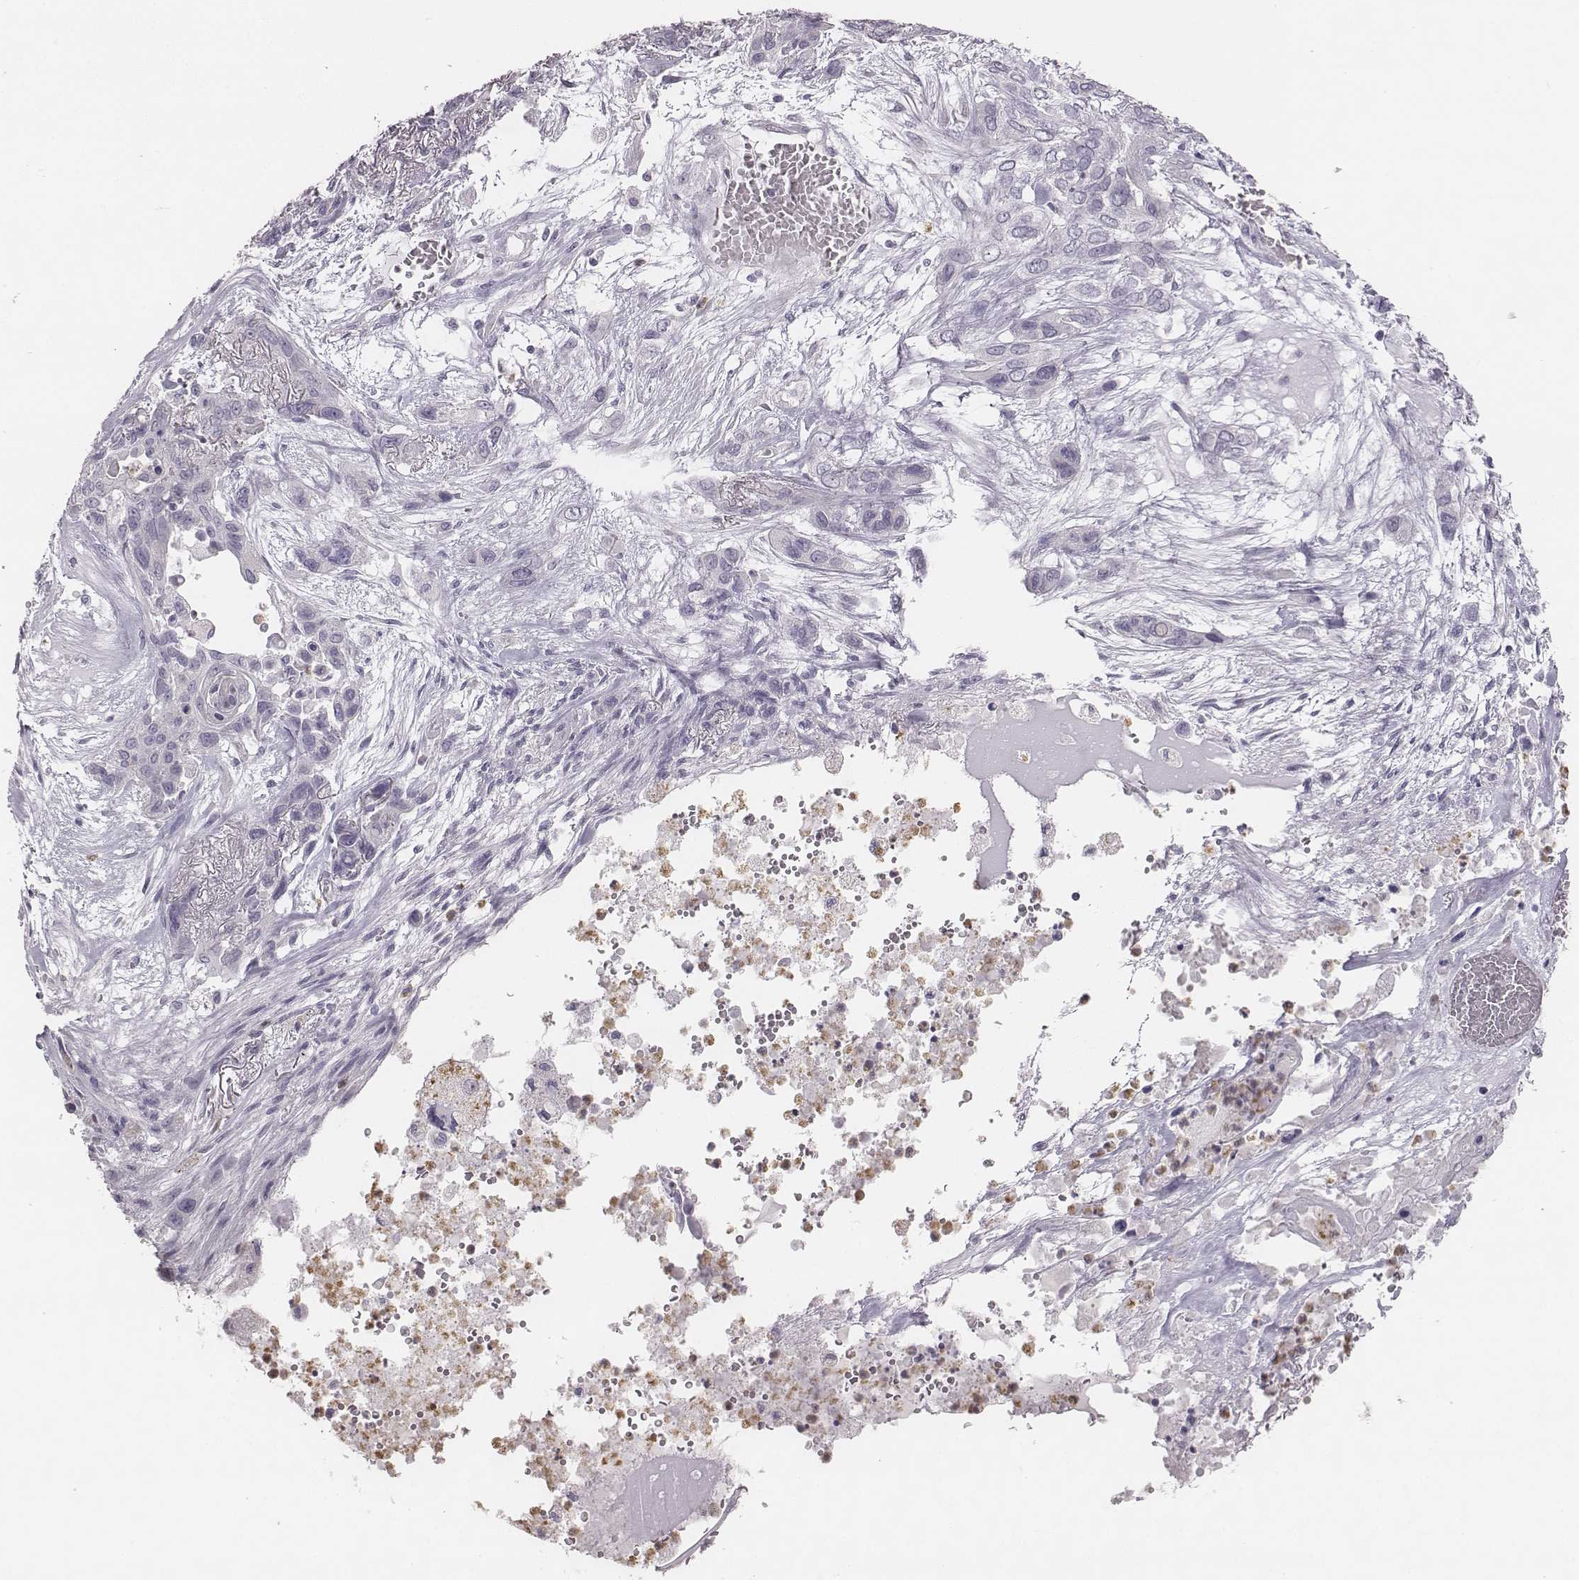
{"staining": {"intensity": "negative", "quantity": "none", "location": "none"}, "tissue": "lung cancer", "cell_type": "Tumor cells", "image_type": "cancer", "snomed": [{"axis": "morphology", "description": "Squamous cell carcinoma, NOS"}, {"axis": "topography", "description": "Lung"}], "caption": "Immunohistochemical staining of human lung cancer shows no significant staining in tumor cells.", "gene": "KCNJ12", "patient": {"sex": "female", "age": 70}}